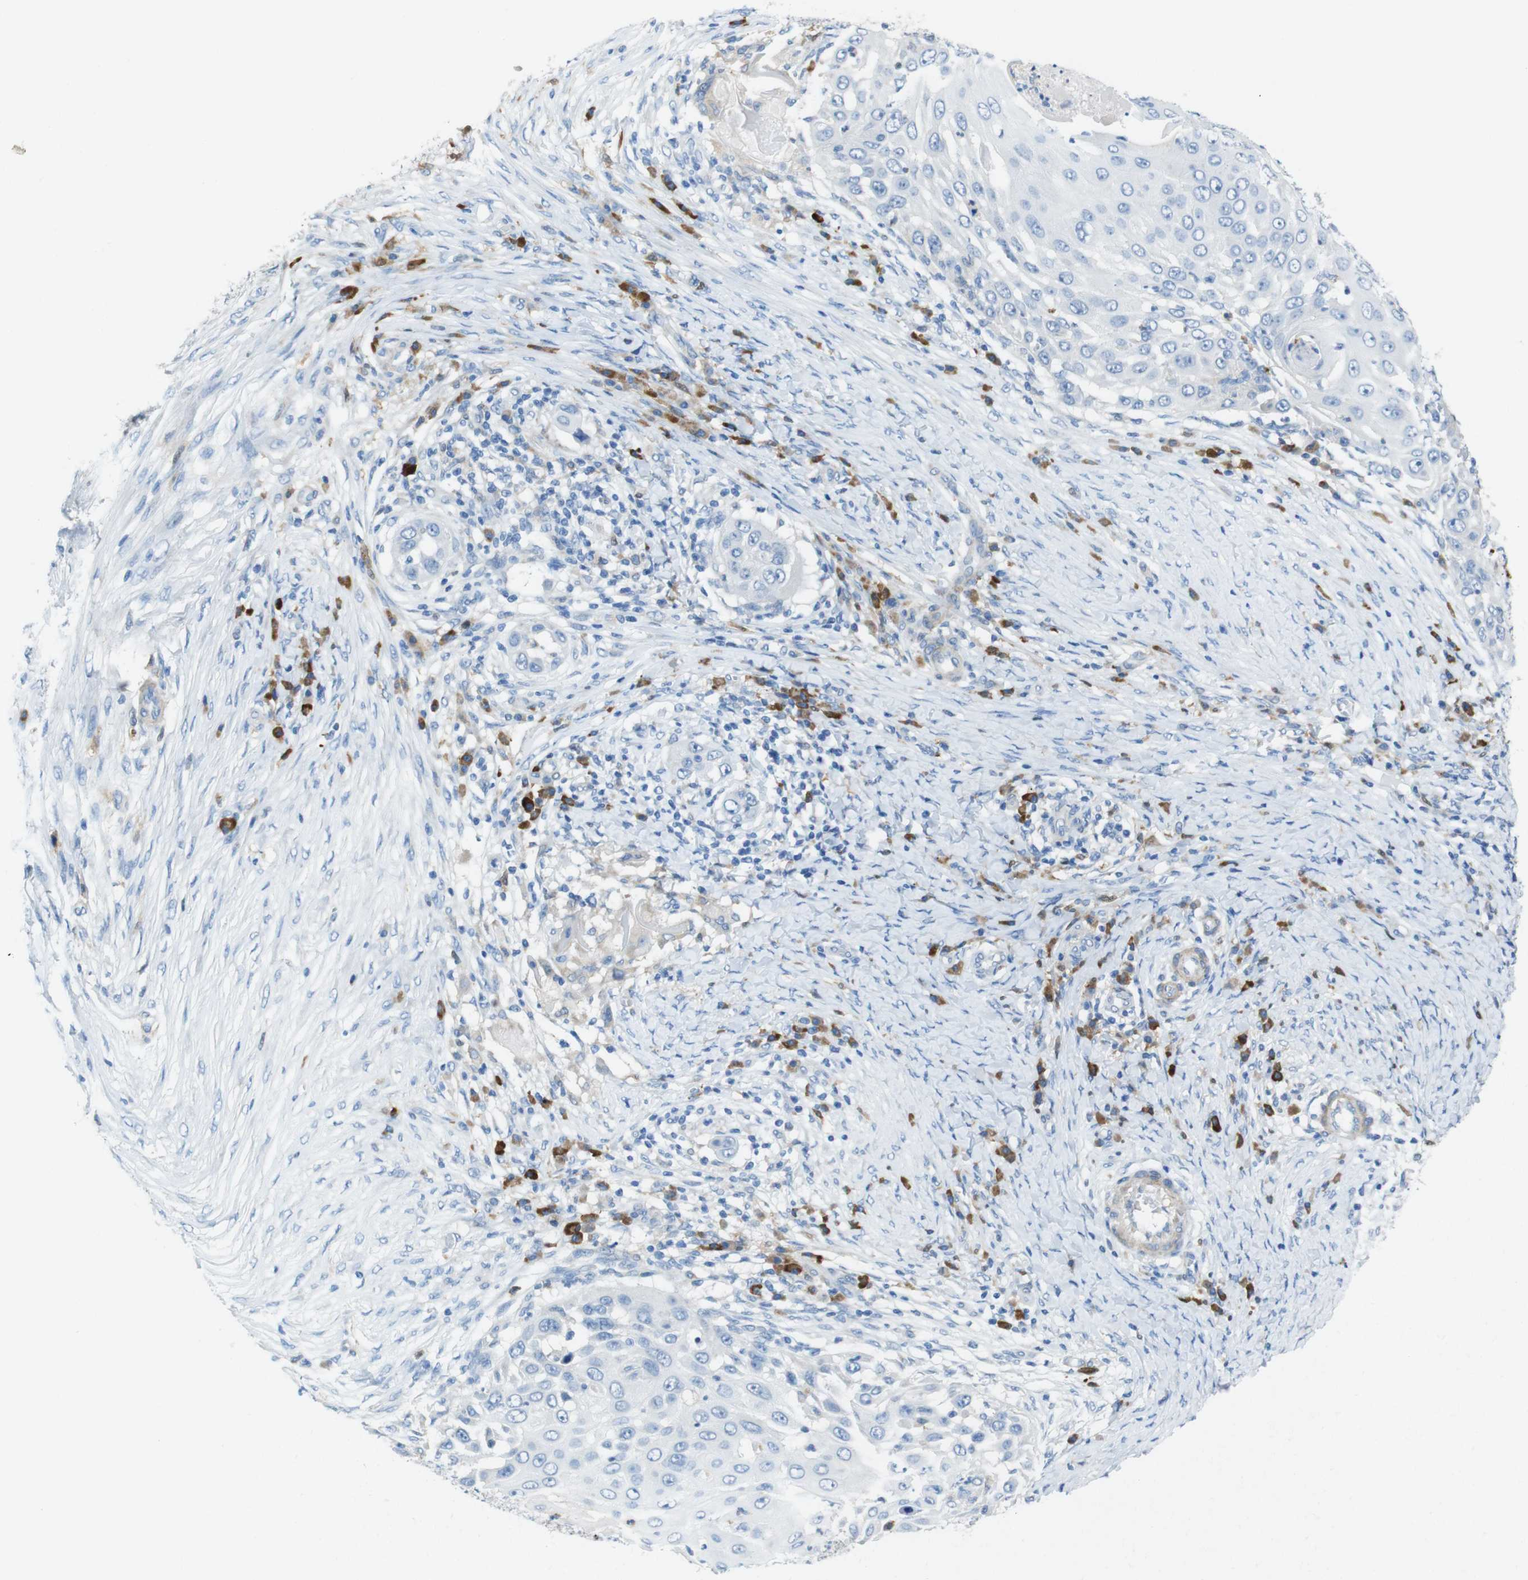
{"staining": {"intensity": "negative", "quantity": "none", "location": "none"}, "tissue": "skin cancer", "cell_type": "Tumor cells", "image_type": "cancer", "snomed": [{"axis": "morphology", "description": "Squamous cell carcinoma, NOS"}, {"axis": "topography", "description": "Skin"}], "caption": "Image shows no protein staining in tumor cells of skin cancer (squamous cell carcinoma) tissue.", "gene": "CLMN", "patient": {"sex": "female", "age": 44}}